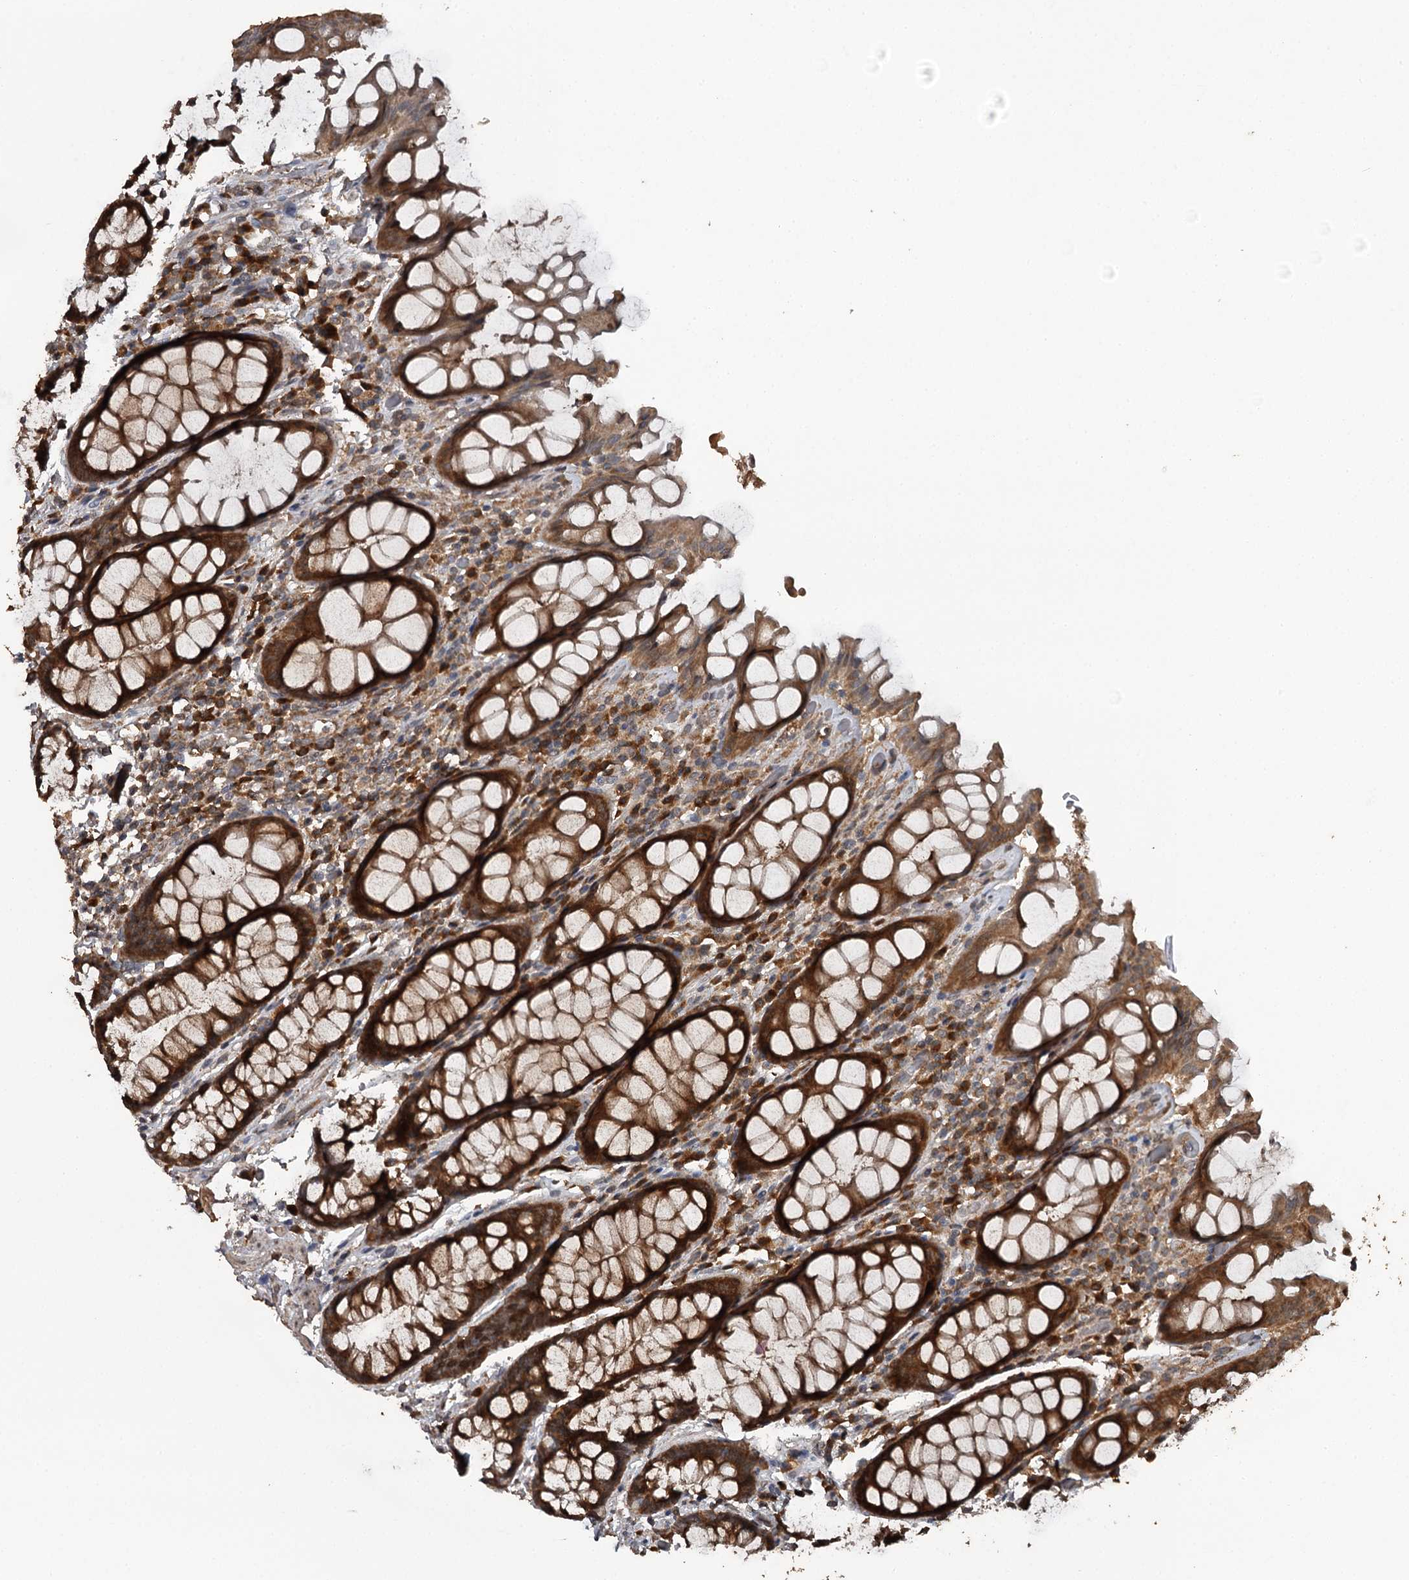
{"staining": {"intensity": "strong", "quantity": ">75%", "location": "cytoplasmic/membranous"}, "tissue": "rectum", "cell_type": "Glandular cells", "image_type": "normal", "snomed": [{"axis": "morphology", "description": "Normal tissue, NOS"}, {"axis": "topography", "description": "Rectum"}], "caption": "Immunohistochemistry (IHC) histopathology image of normal human rectum stained for a protein (brown), which displays high levels of strong cytoplasmic/membranous positivity in about >75% of glandular cells.", "gene": "WIPI1", "patient": {"sex": "male", "age": 64}}